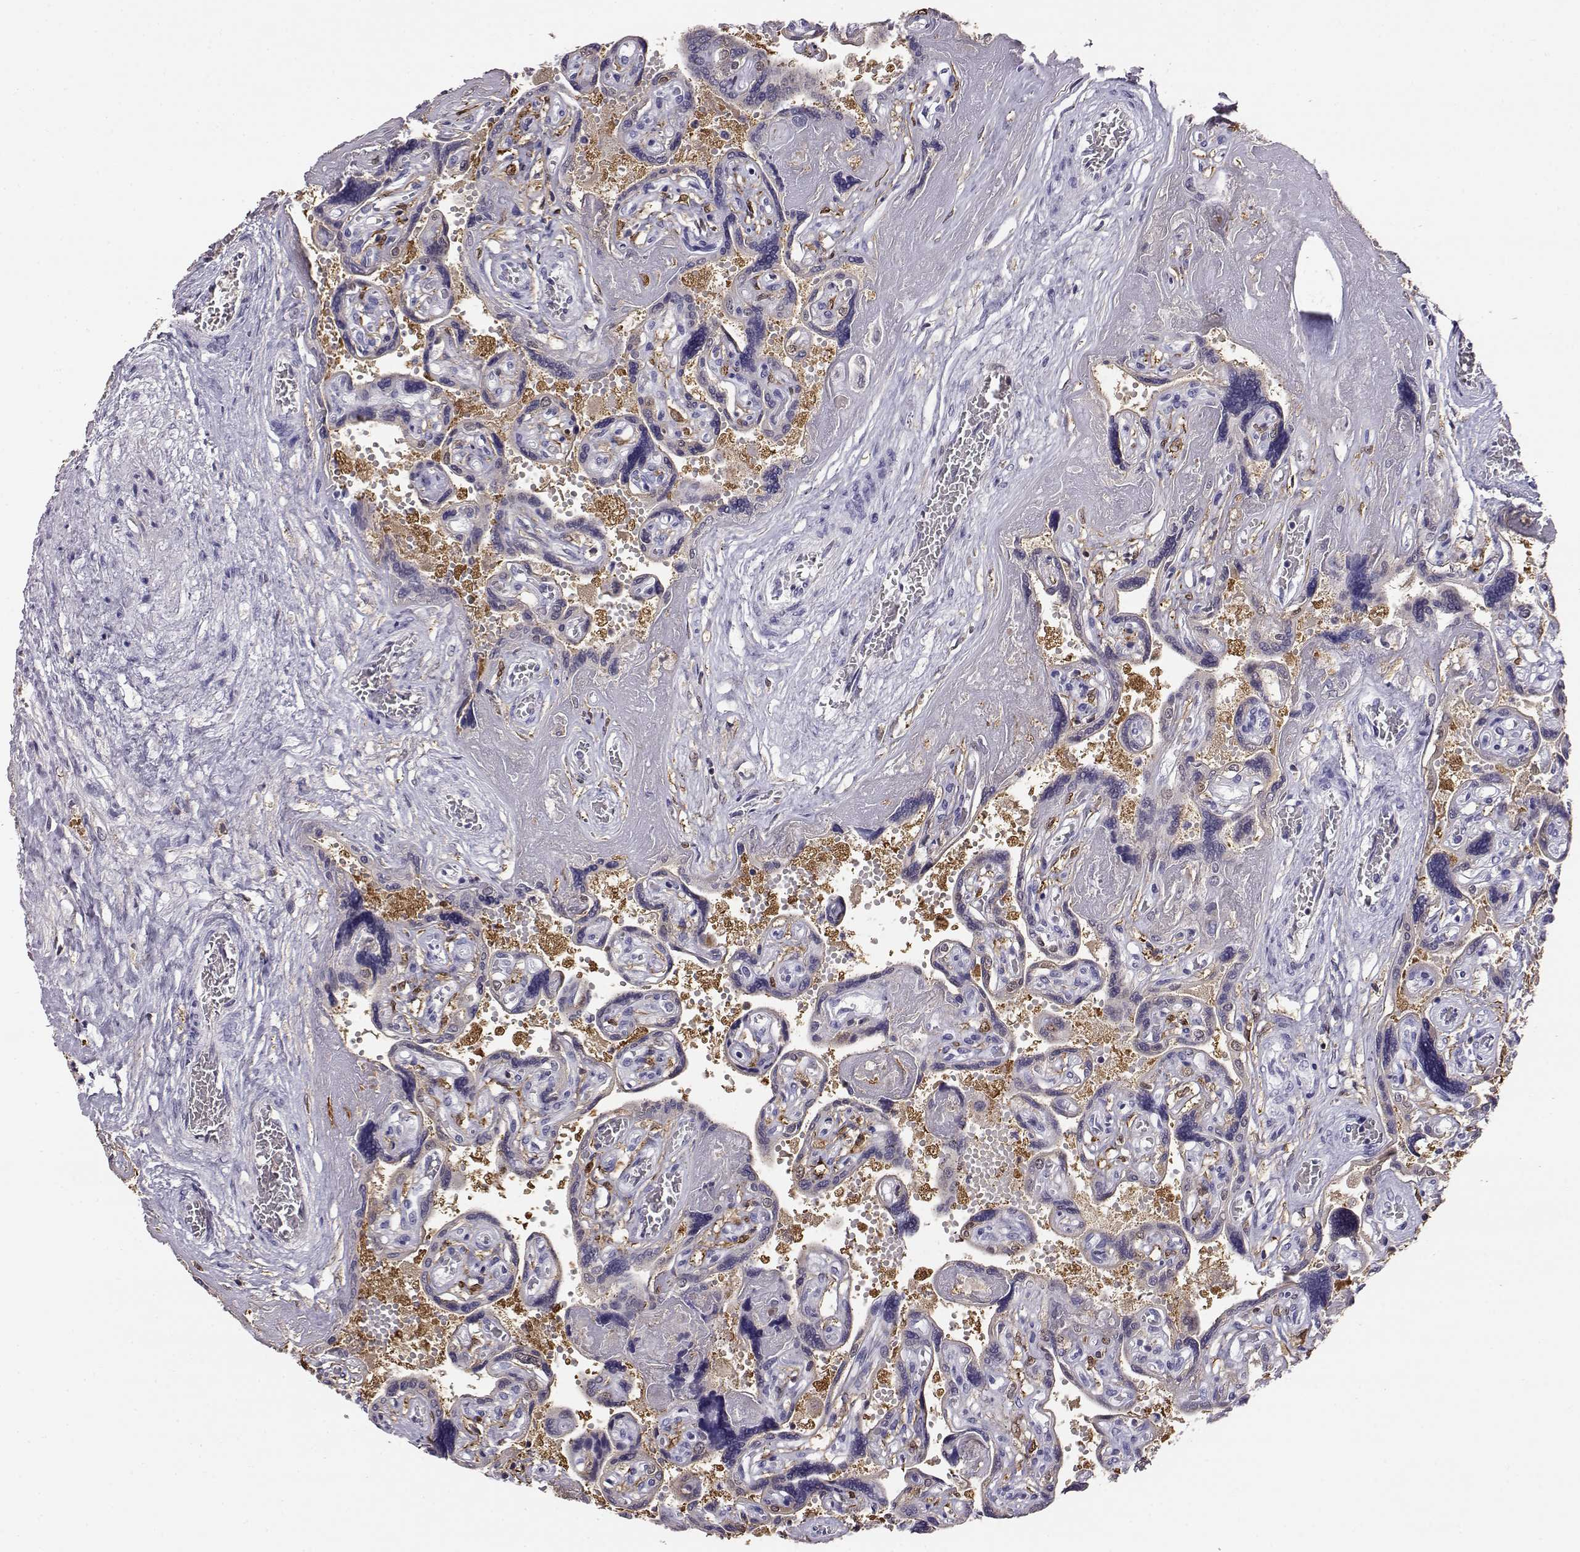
{"staining": {"intensity": "negative", "quantity": "none", "location": "none"}, "tissue": "placenta", "cell_type": "Decidual cells", "image_type": "normal", "snomed": [{"axis": "morphology", "description": "Normal tissue, NOS"}, {"axis": "topography", "description": "Placenta"}], "caption": "IHC of unremarkable human placenta displays no staining in decidual cells.", "gene": "AKR1B1", "patient": {"sex": "female", "age": 32}}